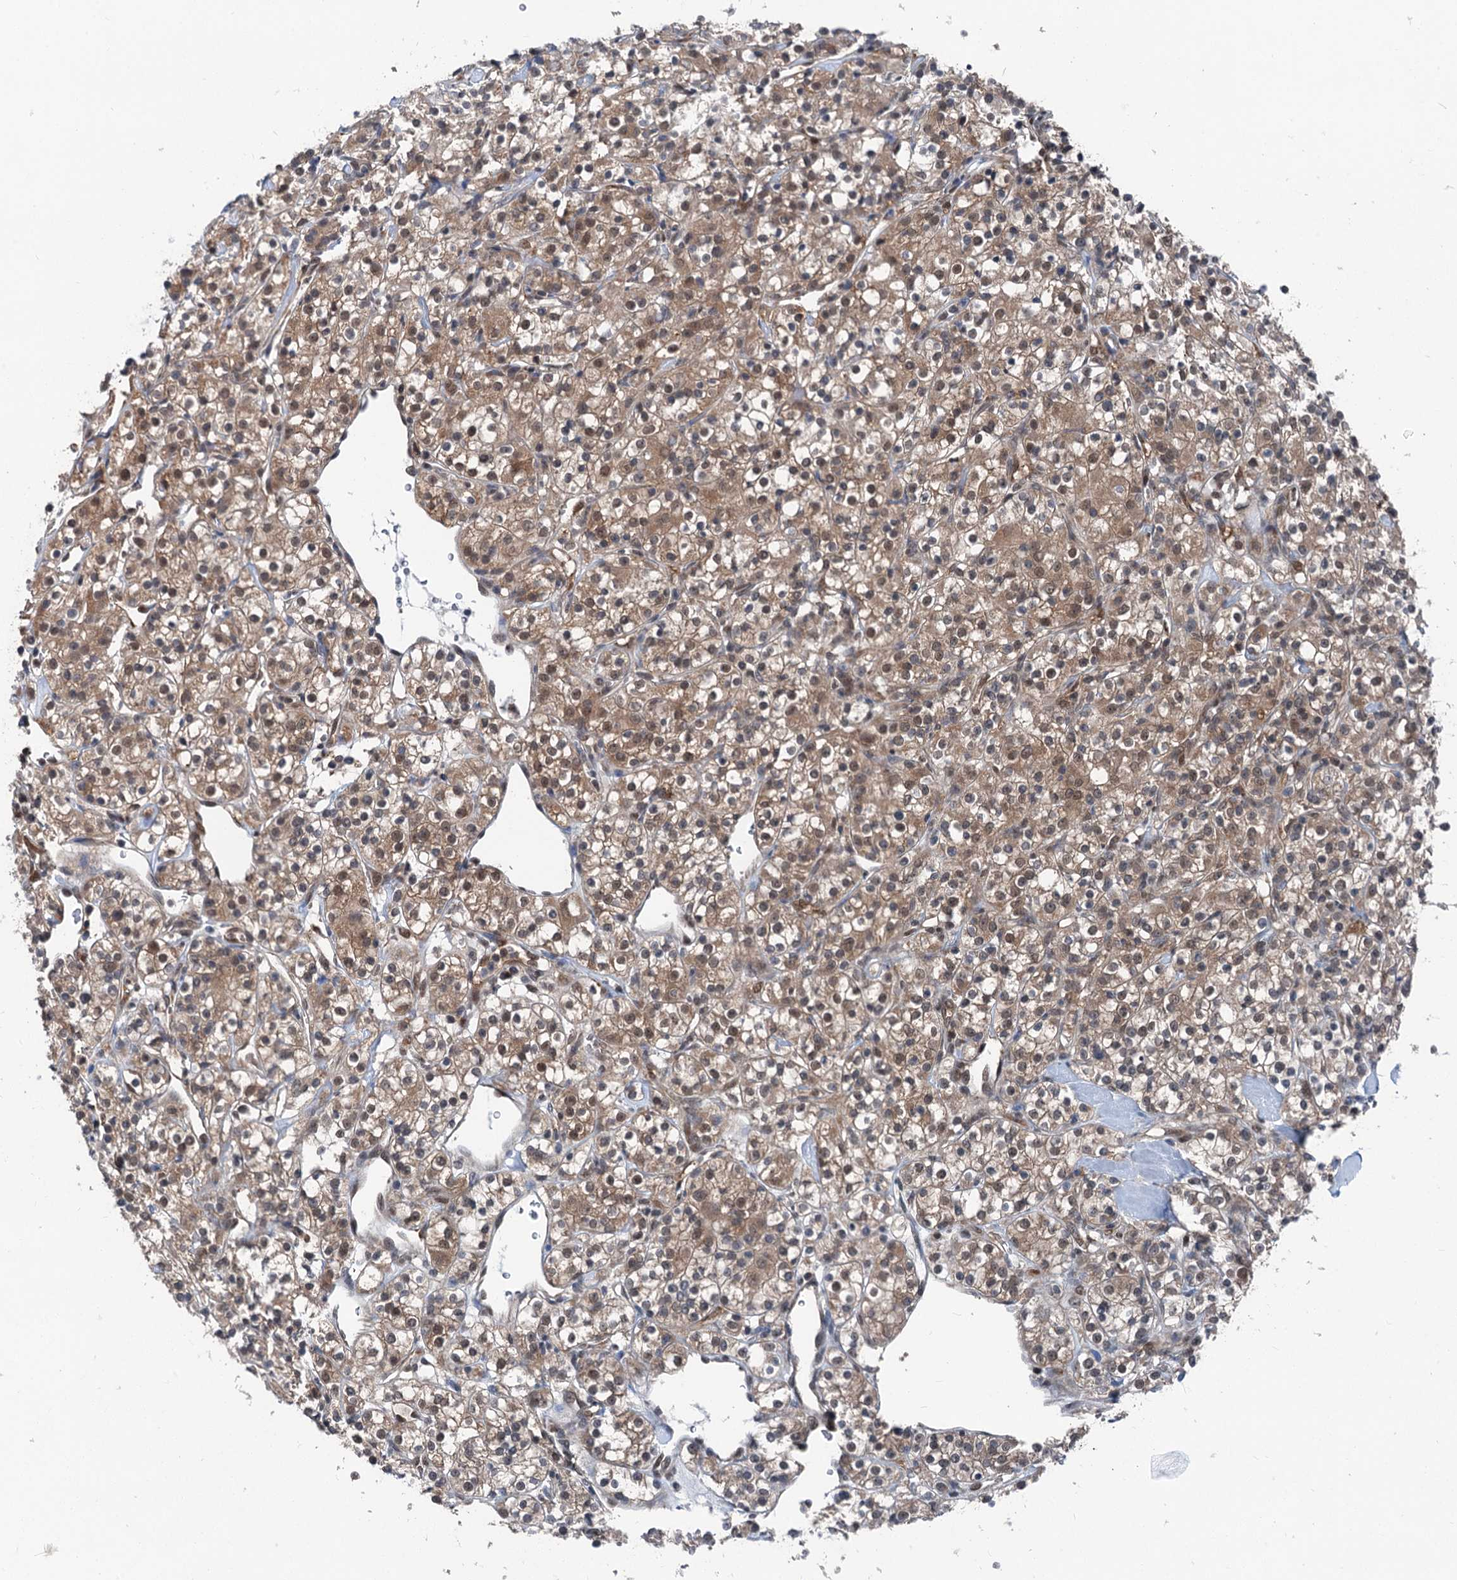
{"staining": {"intensity": "moderate", "quantity": ">75%", "location": "cytoplasmic/membranous,nuclear"}, "tissue": "renal cancer", "cell_type": "Tumor cells", "image_type": "cancer", "snomed": [{"axis": "morphology", "description": "Adenocarcinoma, NOS"}, {"axis": "topography", "description": "Kidney"}], "caption": "Protein staining demonstrates moderate cytoplasmic/membranous and nuclear expression in approximately >75% of tumor cells in adenocarcinoma (renal).", "gene": "PSMD13", "patient": {"sex": "male", "age": 77}}